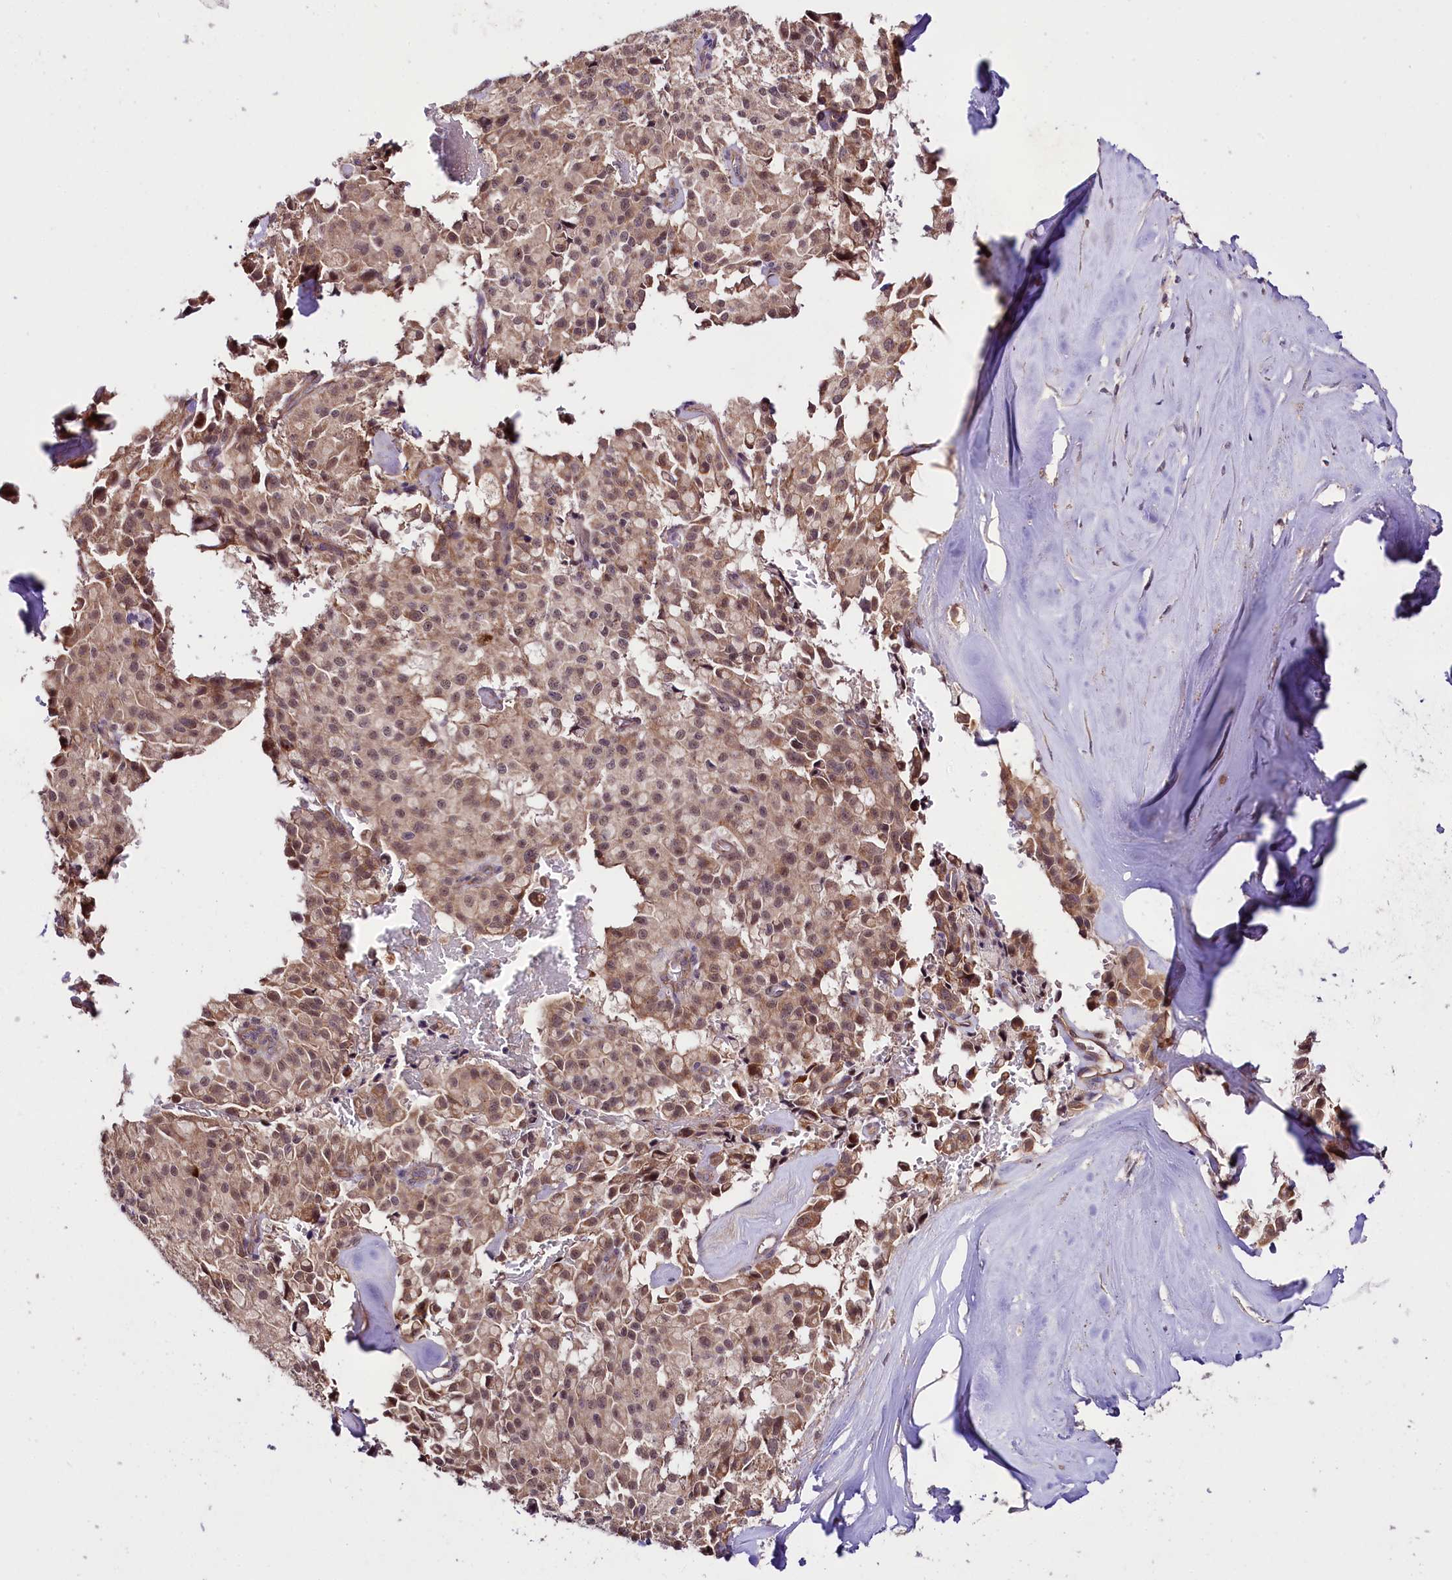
{"staining": {"intensity": "moderate", "quantity": ">75%", "location": "cytoplasmic/membranous,nuclear"}, "tissue": "pancreatic cancer", "cell_type": "Tumor cells", "image_type": "cancer", "snomed": [{"axis": "morphology", "description": "Adenocarcinoma, NOS"}, {"axis": "topography", "description": "Pancreas"}], "caption": "The photomicrograph demonstrates a brown stain indicating the presence of a protein in the cytoplasmic/membranous and nuclear of tumor cells in adenocarcinoma (pancreatic).", "gene": "TAFAZZIN", "patient": {"sex": "male", "age": 65}}